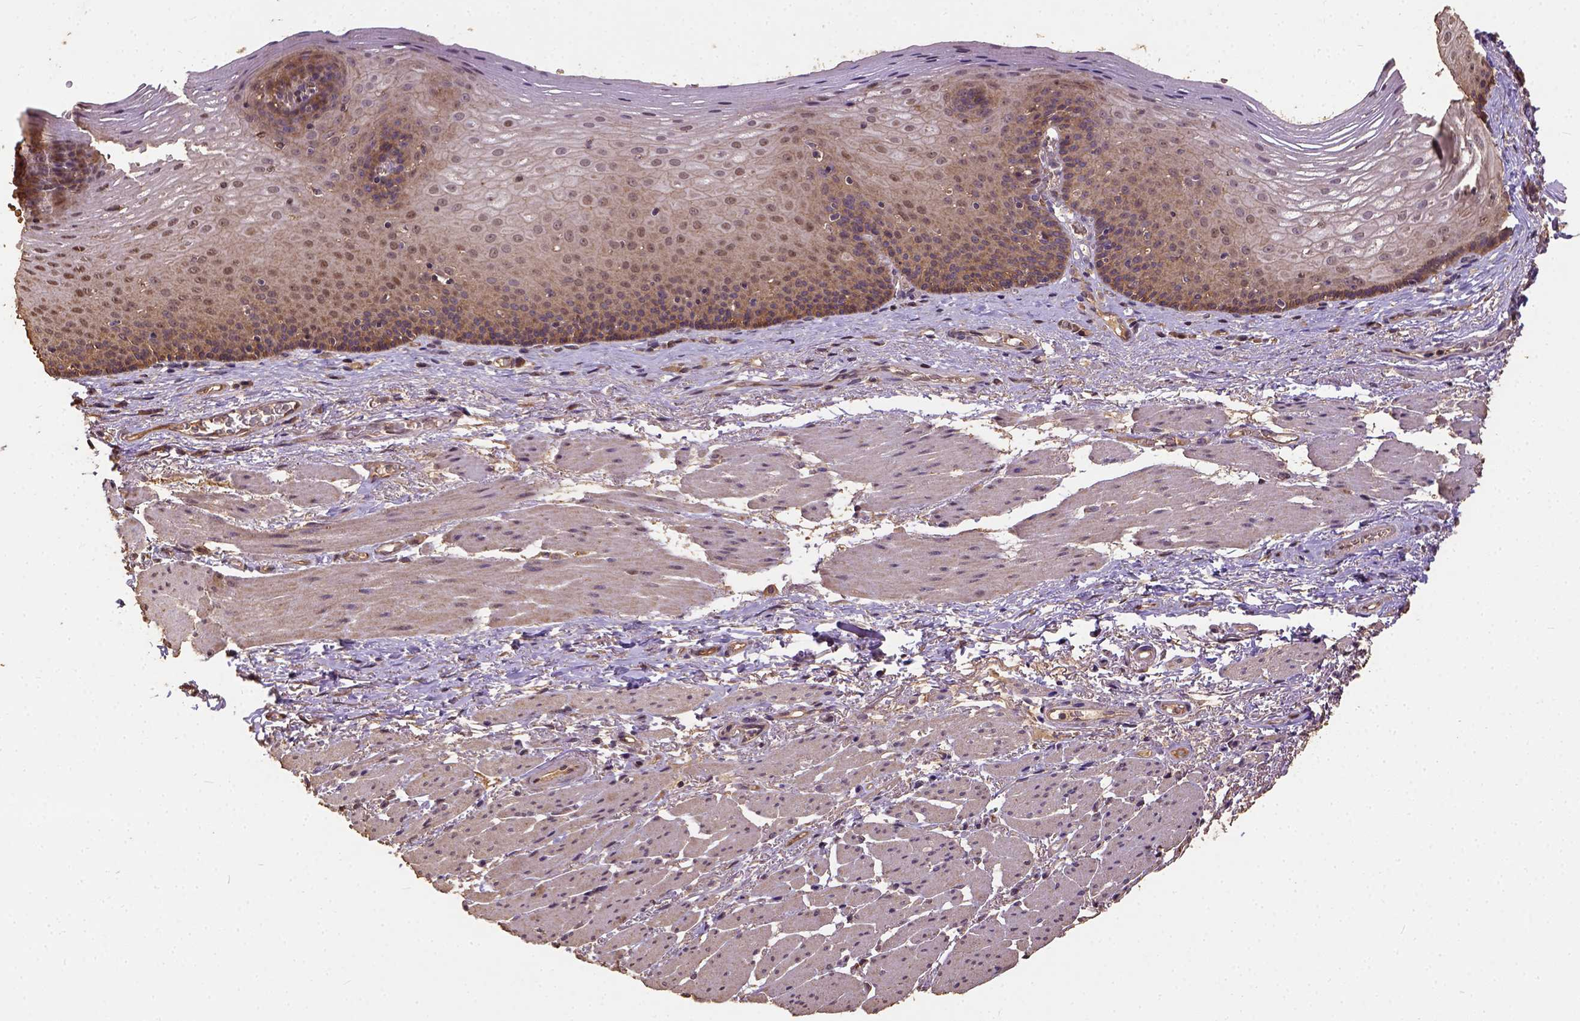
{"staining": {"intensity": "weak", "quantity": ">75%", "location": "cytoplasmic/membranous,nuclear"}, "tissue": "esophagus", "cell_type": "Squamous epithelial cells", "image_type": "normal", "snomed": [{"axis": "morphology", "description": "Normal tissue, NOS"}, {"axis": "topography", "description": "Esophagus"}], "caption": "An IHC photomicrograph of unremarkable tissue is shown. Protein staining in brown shows weak cytoplasmic/membranous,nuclear positivity in esophagus within squamous epithelial cells.", "gene": "ATP1B3", "patient": {"sex": "male", "age": 76}}